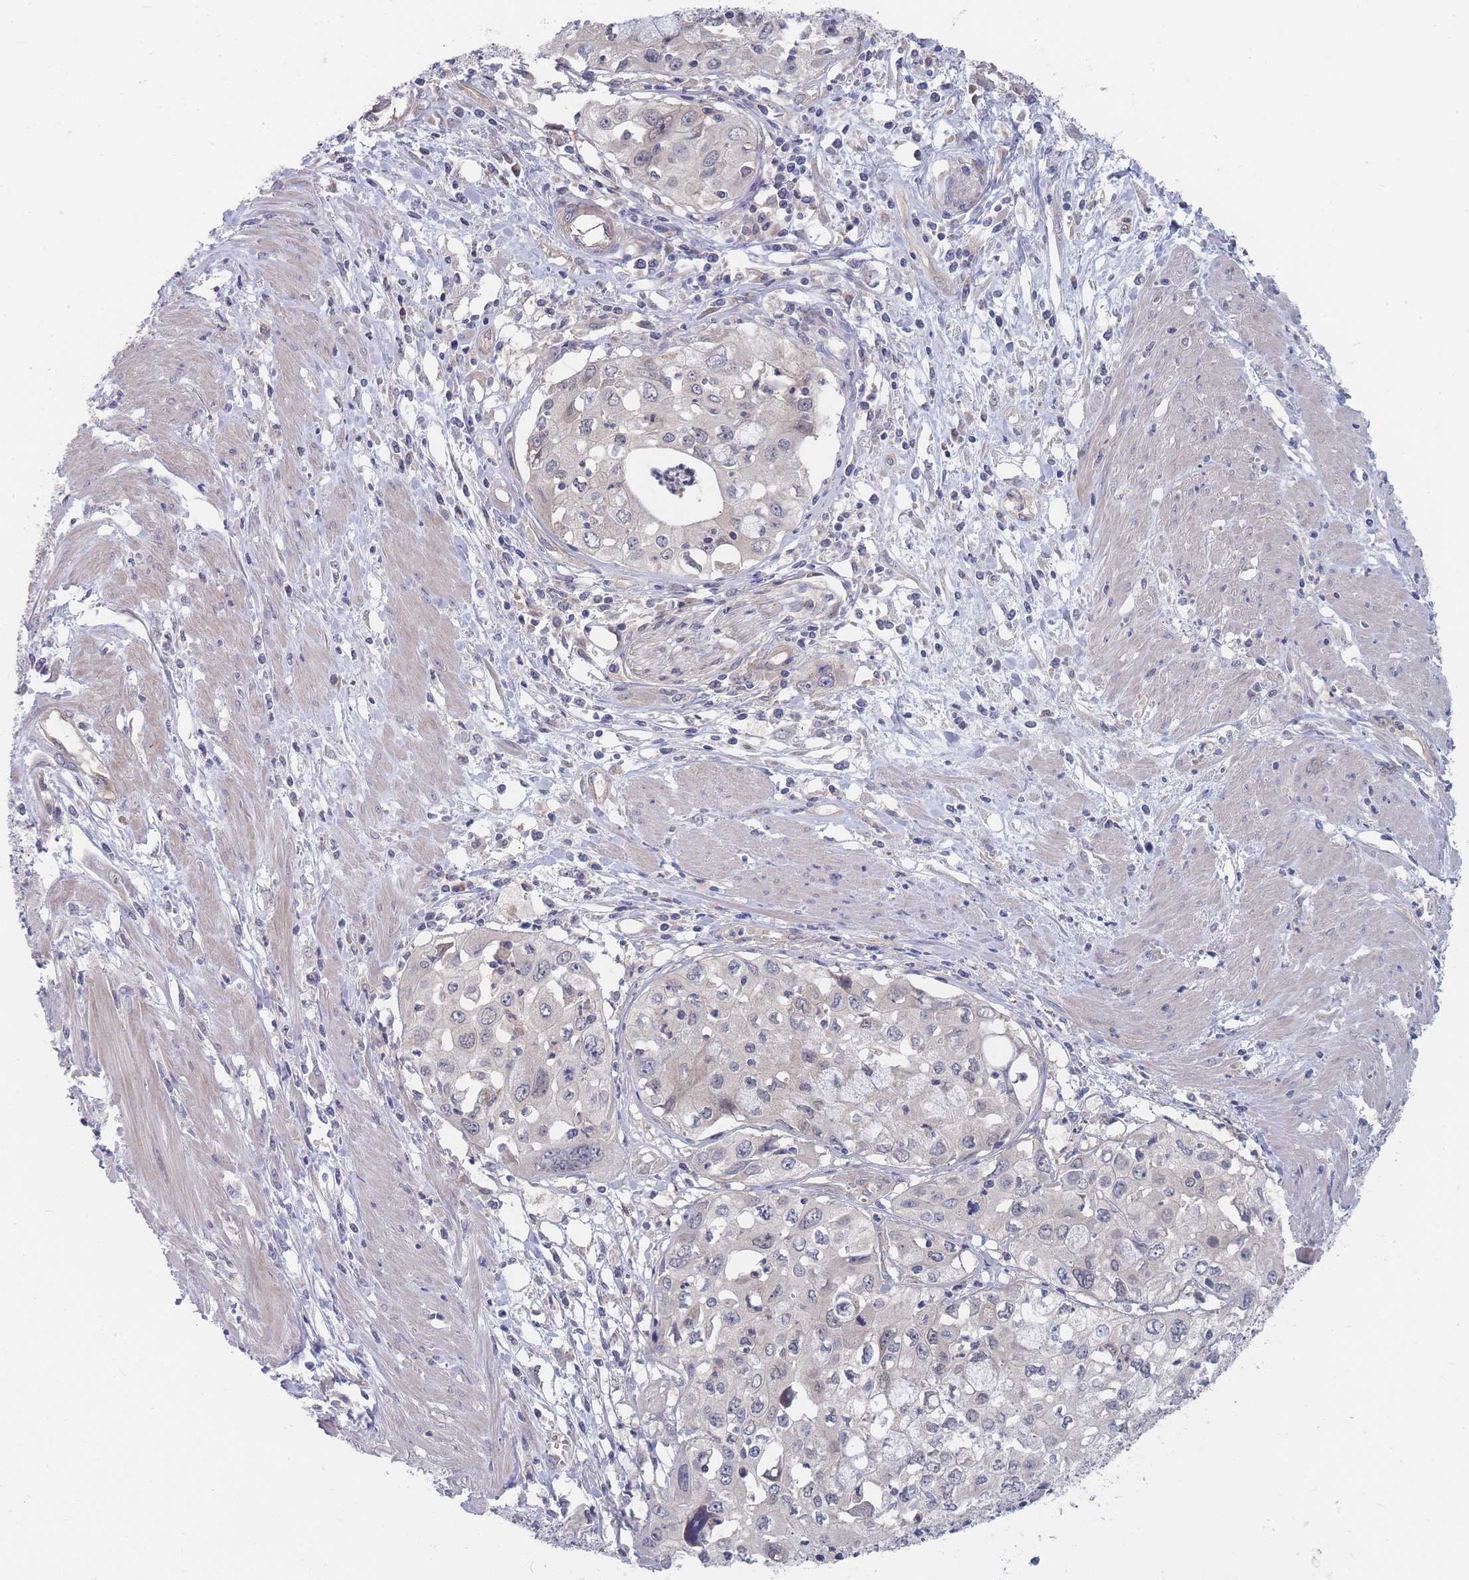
{"staining": {"intensity": "negative", "quantity": "none", "location": "none"}, "tissue": "cervical cancer", "cell_type": "Tumor cells", "image_type": "cancer", "snomed": [{"axis": "morphology", "description": "Squamous cell carcinoma, NOS"}, {"axis": "topography", "description": "Cervix"}], "caption": "Immunohistochemistry micrograph of neoplastic tissue: squamous cell carcinoma (cervical) stained with DAB displays no significant protein expression in tumor cells.", "gene": "NUB1", "patient": {"sex": "female", "age": 31}}